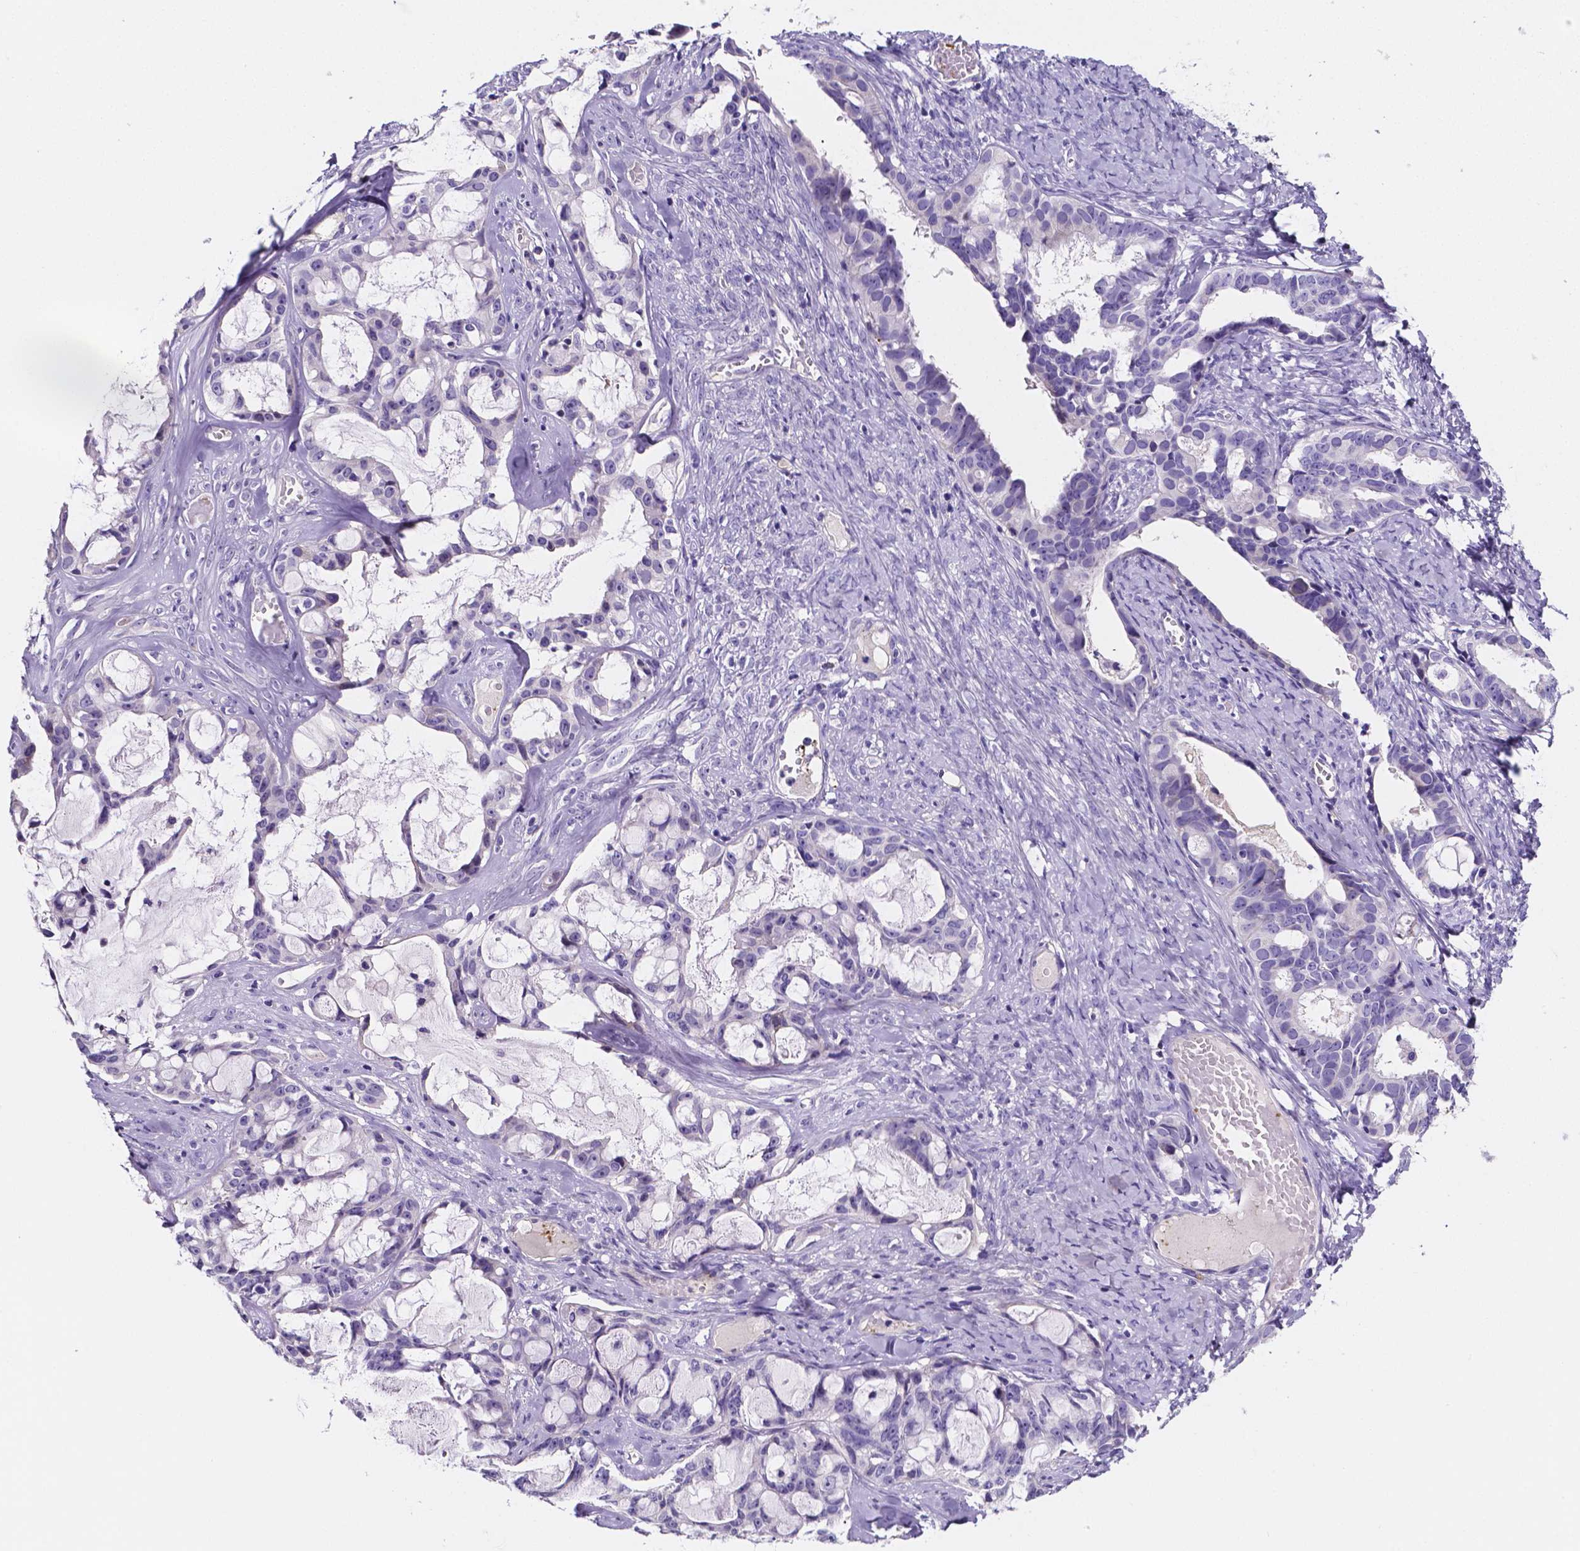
{"staining": {"intensity": "negative", "quantity": "none", "location": "none"}, "tissue": "ovarian cancer", "cell_type": "Tumor cells", "image_type": "cancer", "snomed": [{"axis": "morphology", "description": "Cystadenocarcinoma, serous, NOS"}, {"axis": "topography", "description": "Ovary"}], "caption": "DAB (3,3'-diaminobenzidine) immunohistochemical staining of serous cystadenocarcinoma (ovarian) reveals no significant staining in tumor cells.", "gene": "NRGN", "patient": {"sex": "female", "age": 69}}